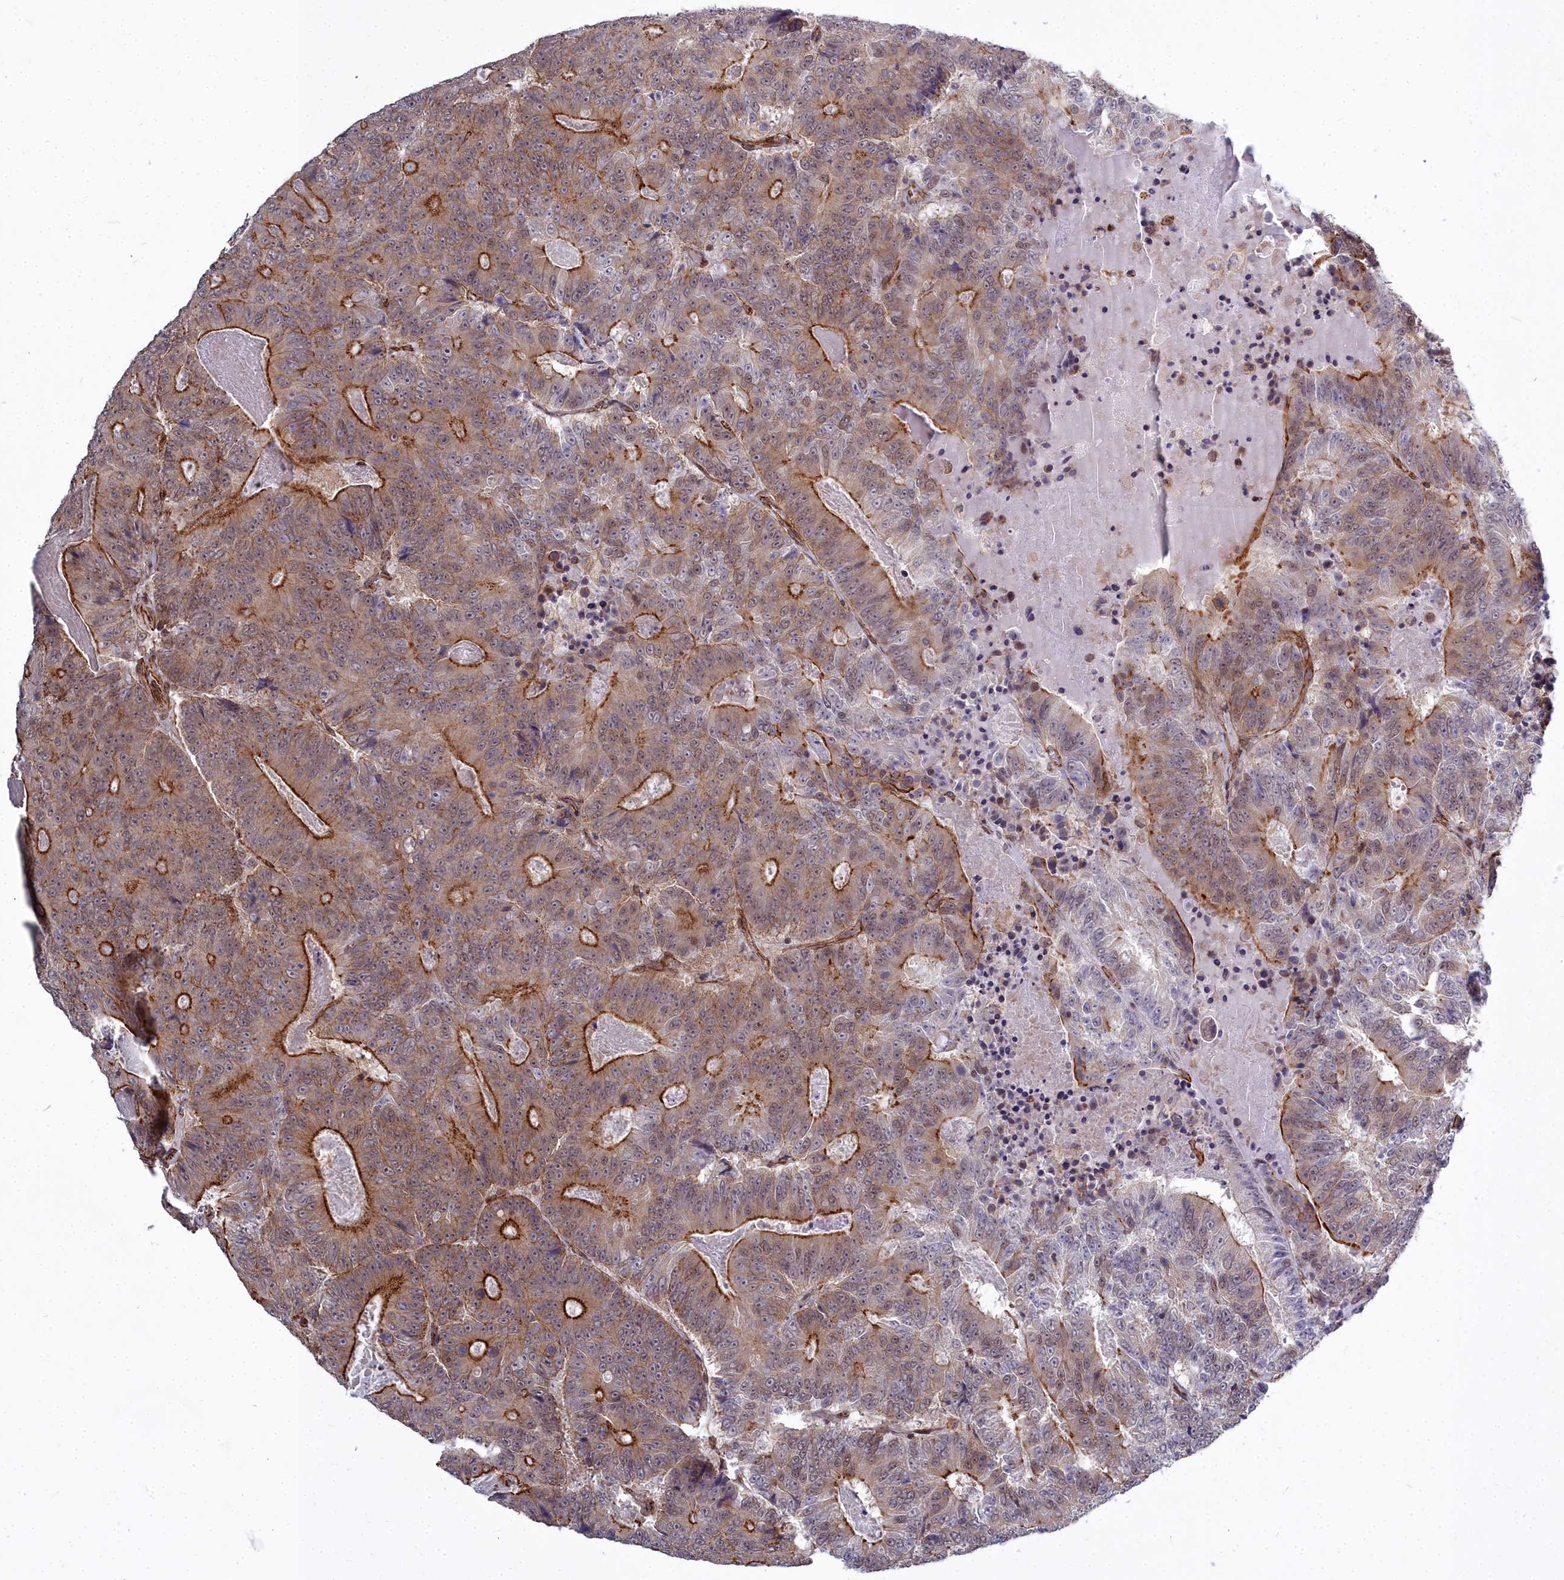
{"staining": {"intensity": "strong", "quantity": "<25%", "location": "cytoplasmic/membranous"}, "tissue": "colorectal cancer", "cell_type": "Tumor cells", "image_type": "cancer", "snomed": [{"axis": "morphology", "description": "Adenocarcinoma, NOS"}, {"axis": "topography", "description": "Colon"}], "caption": "Immunohistochemical staining of human colorectal adenocarcinoma reveals strong cytoplasmic/membranous protein staining in approximately <25% of tumor cells.", "gene": "YJU2", "patient": {"sex": "male", "age": 83}}